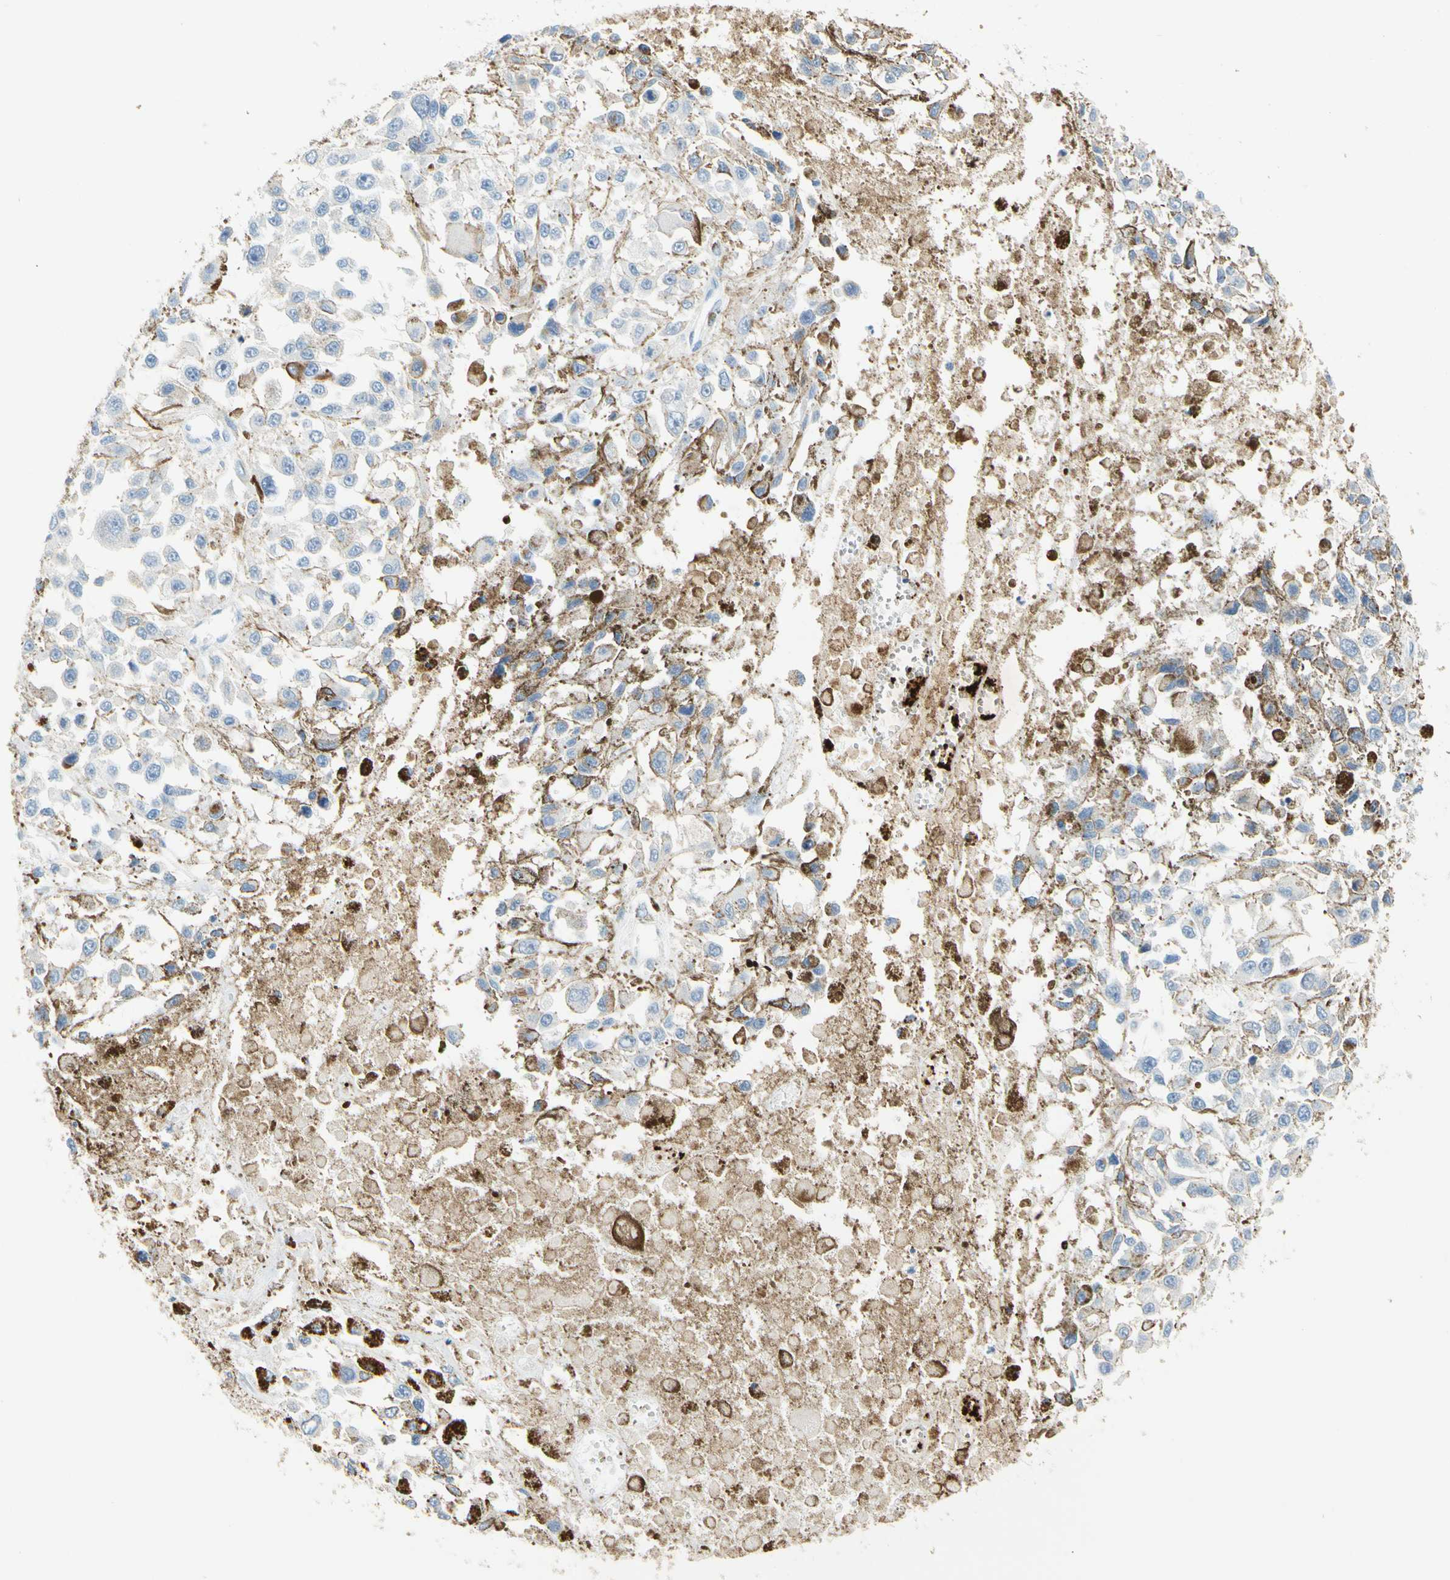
{"staining": {"intensity": "negative", "quantity": "none", "location": "none"}, "tissue": "melanoma", "cell_type": "Tumor cells", "image_type": "cancer", "snomed": [{"axis": "morphology", "description": "Malignant melanoma, Metastatic site"}, {"axis": "topography", "description": "Lymph node"}], "caption": "This is a photomicrograph of IHC staining of malignant melanoma (metastatic site), which shows no positivity in tumor cells. (DAB IHC, high magnification).", "gene": "PPBP", "patient": {"sex": "male", "age": 59}}